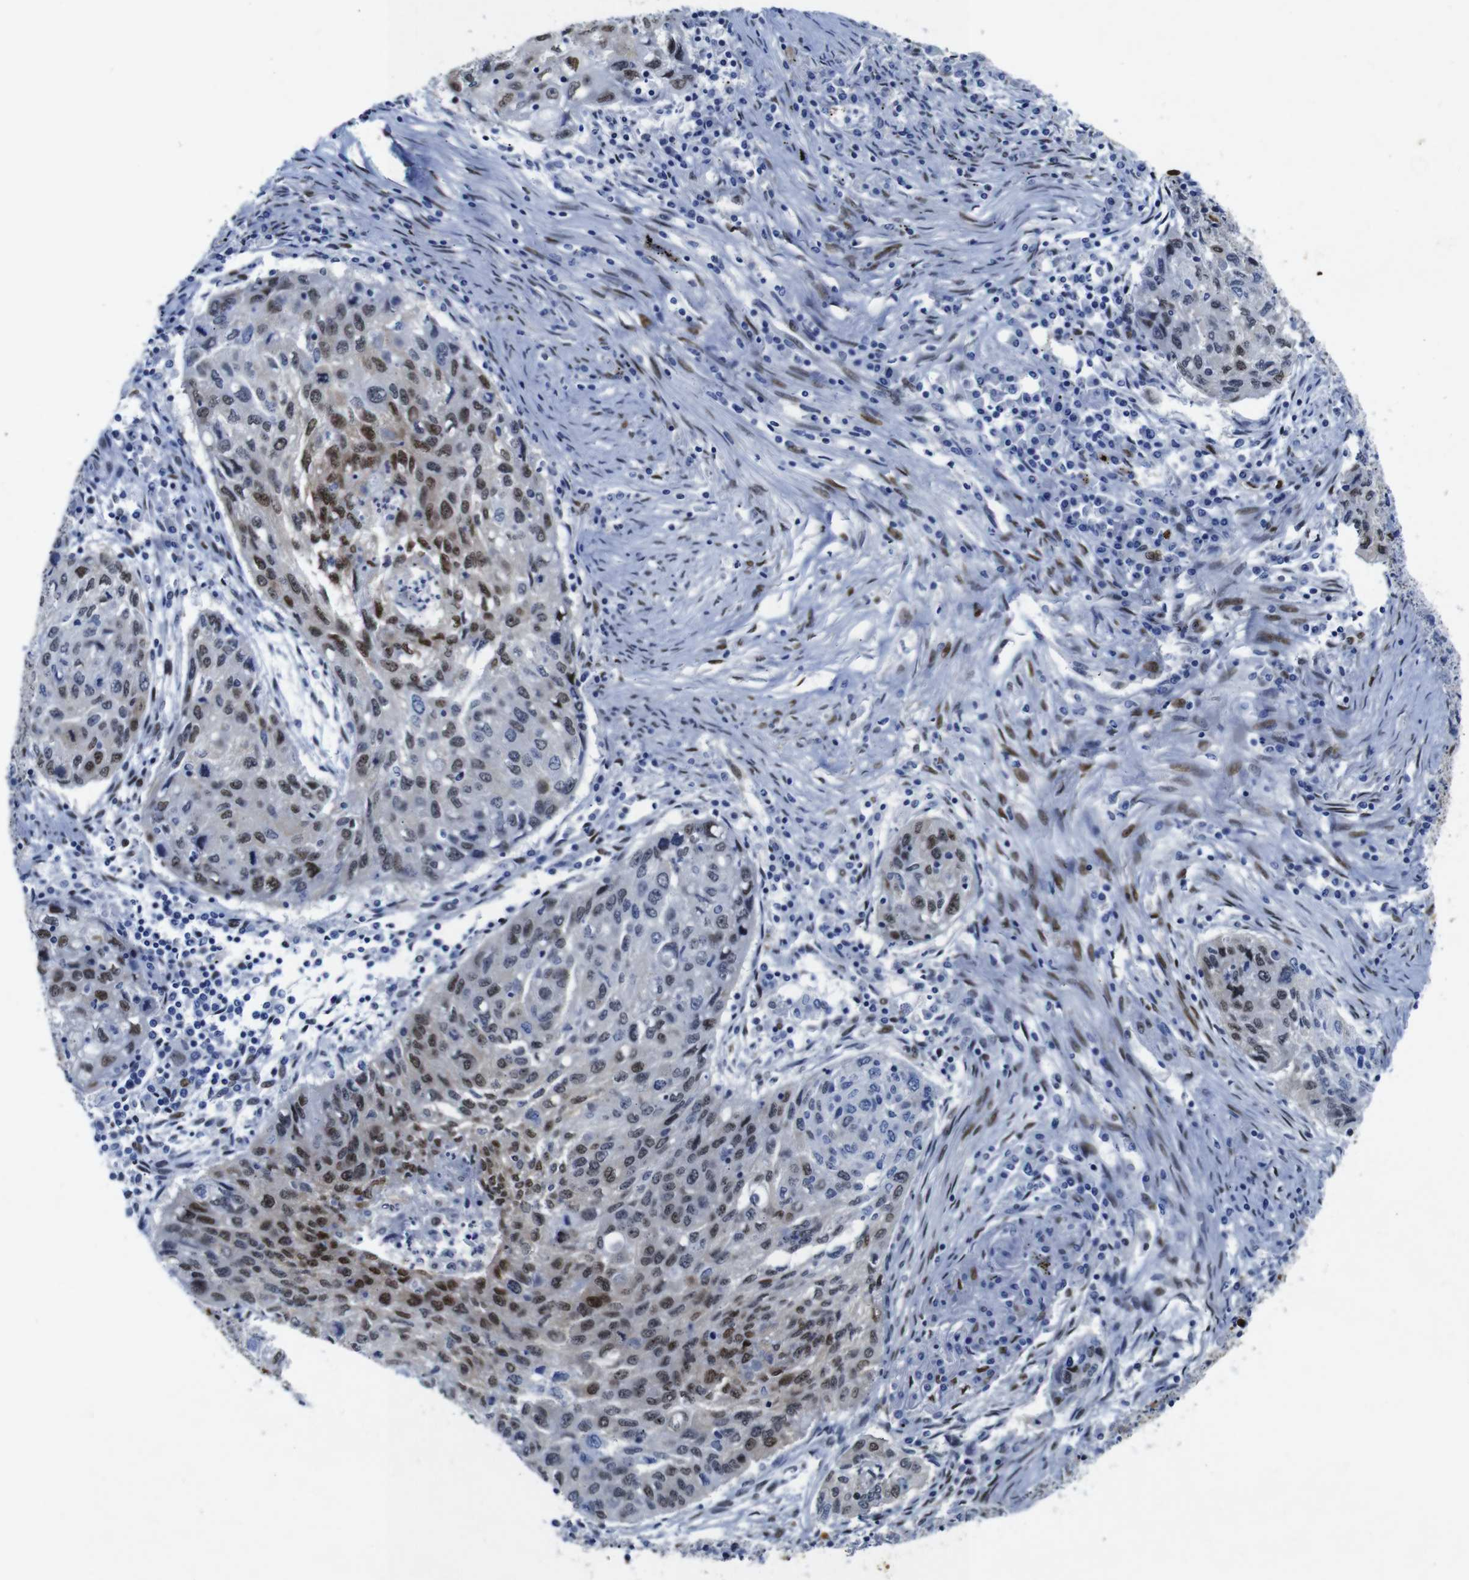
{"staining": {"intensity": "moderate", "quantity": "25%-75%", "location": "nuclear"}, "tissue": "lung cancer", "cell_type": "Tumor cells", "image_type": "cancer", "snomed": [{"axis": "morphology", "description": "Squamous cell carcinoma, NOS"}, {"axis": "topography", "description": "Lung"}], "caption": "Immunohistochemistry (IHC) of lung squamous cell carcinoma reveals medium levels of moderate nuclear positivity in about 25%-75% of tumor cells.", "gene": "FOSL2", "patient": {"sex": "female", "age": 63}}